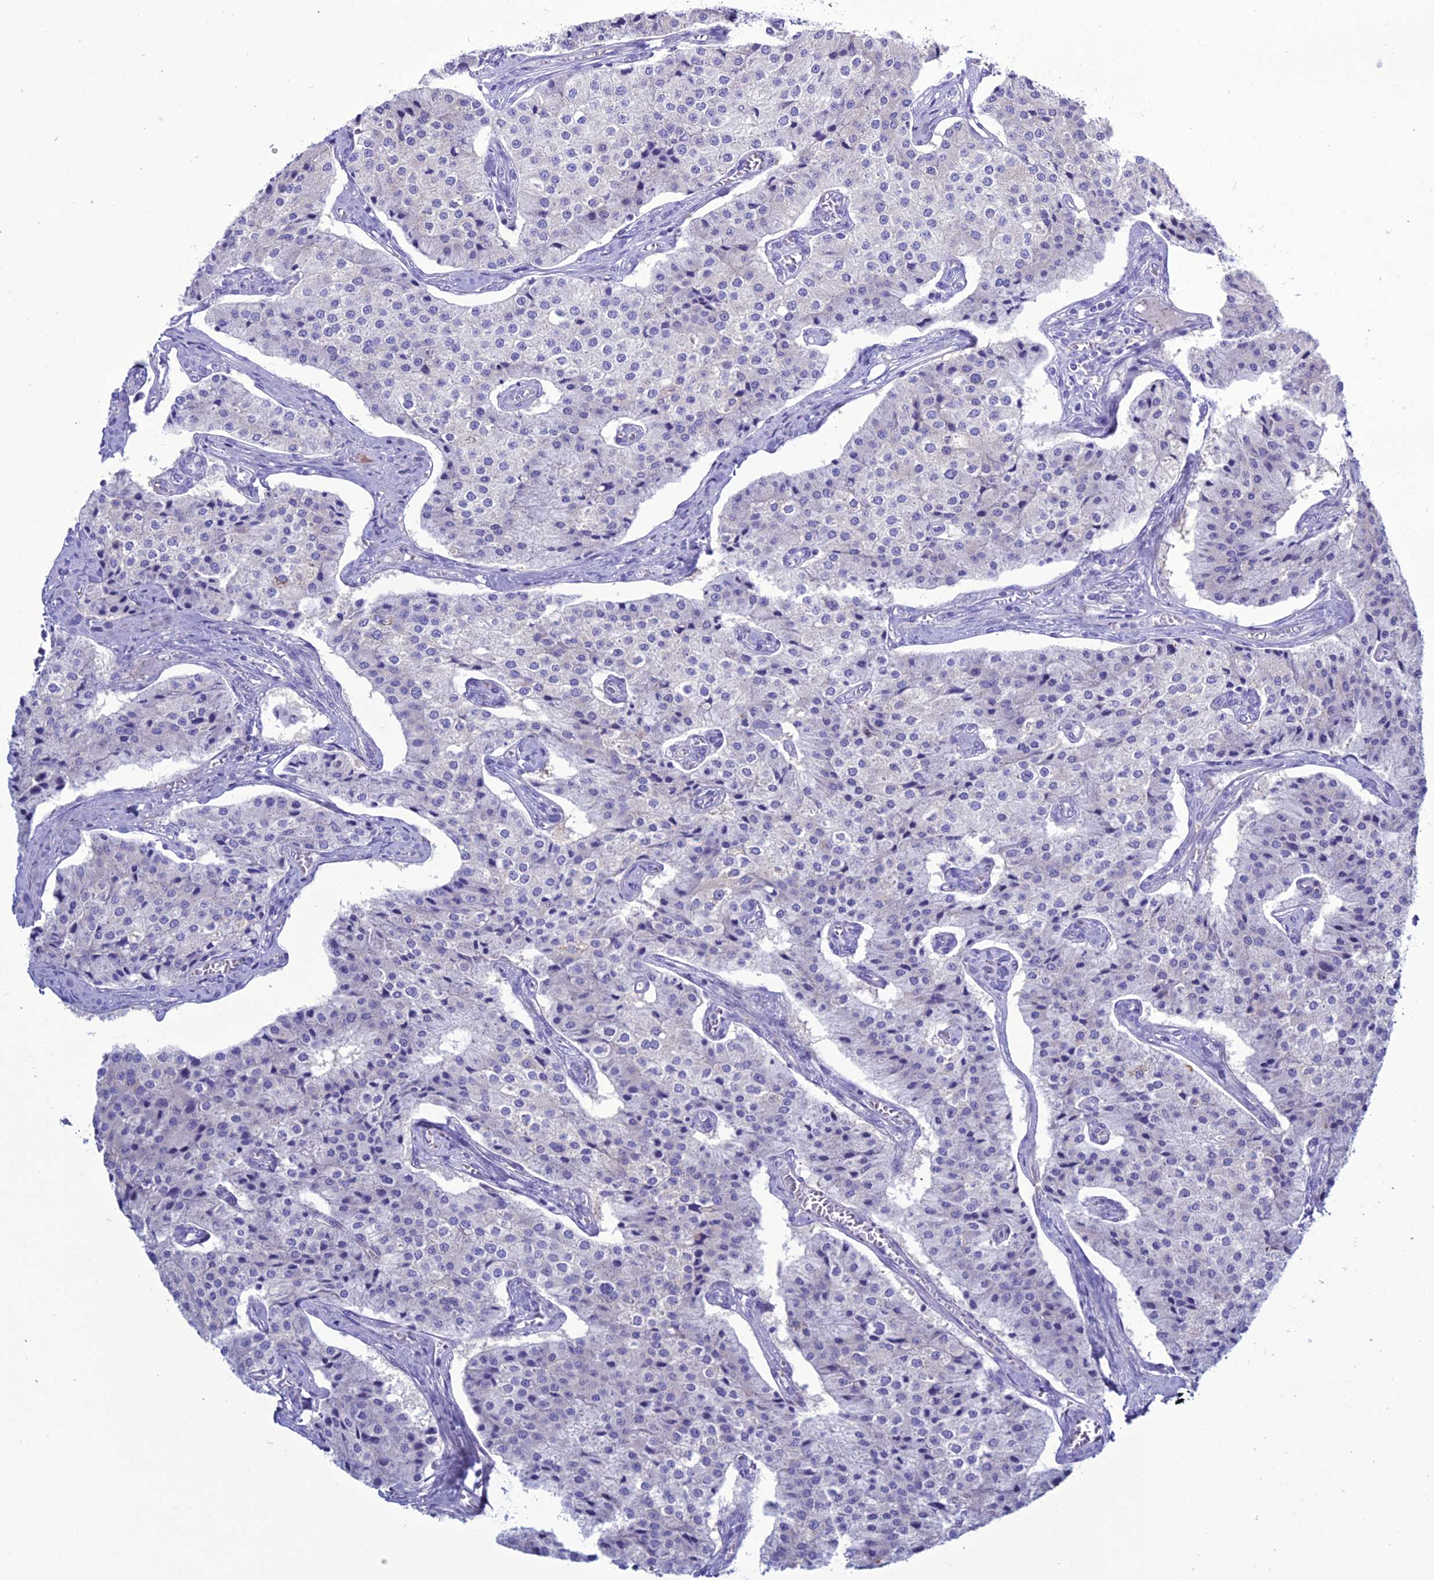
{"staining": {"intensity": "negative", "quantity": "none", "location": "none"}, "tissue": "carcinoid", "cell_type": "Tumor cells", "image_type": "cancer", "snomed": [{"axis": "morphology", "description": "Carcinoid, malignant, NOS"}, {"axis": "topography", "description": "Colon"}], "caption": "Immunohistochemistry (IHC) of human carcinoid (malignant) demonstrates no staining in tumor cells.", "gene": "CLEC2L", "patient": {"sex": "female", "age": 52}}